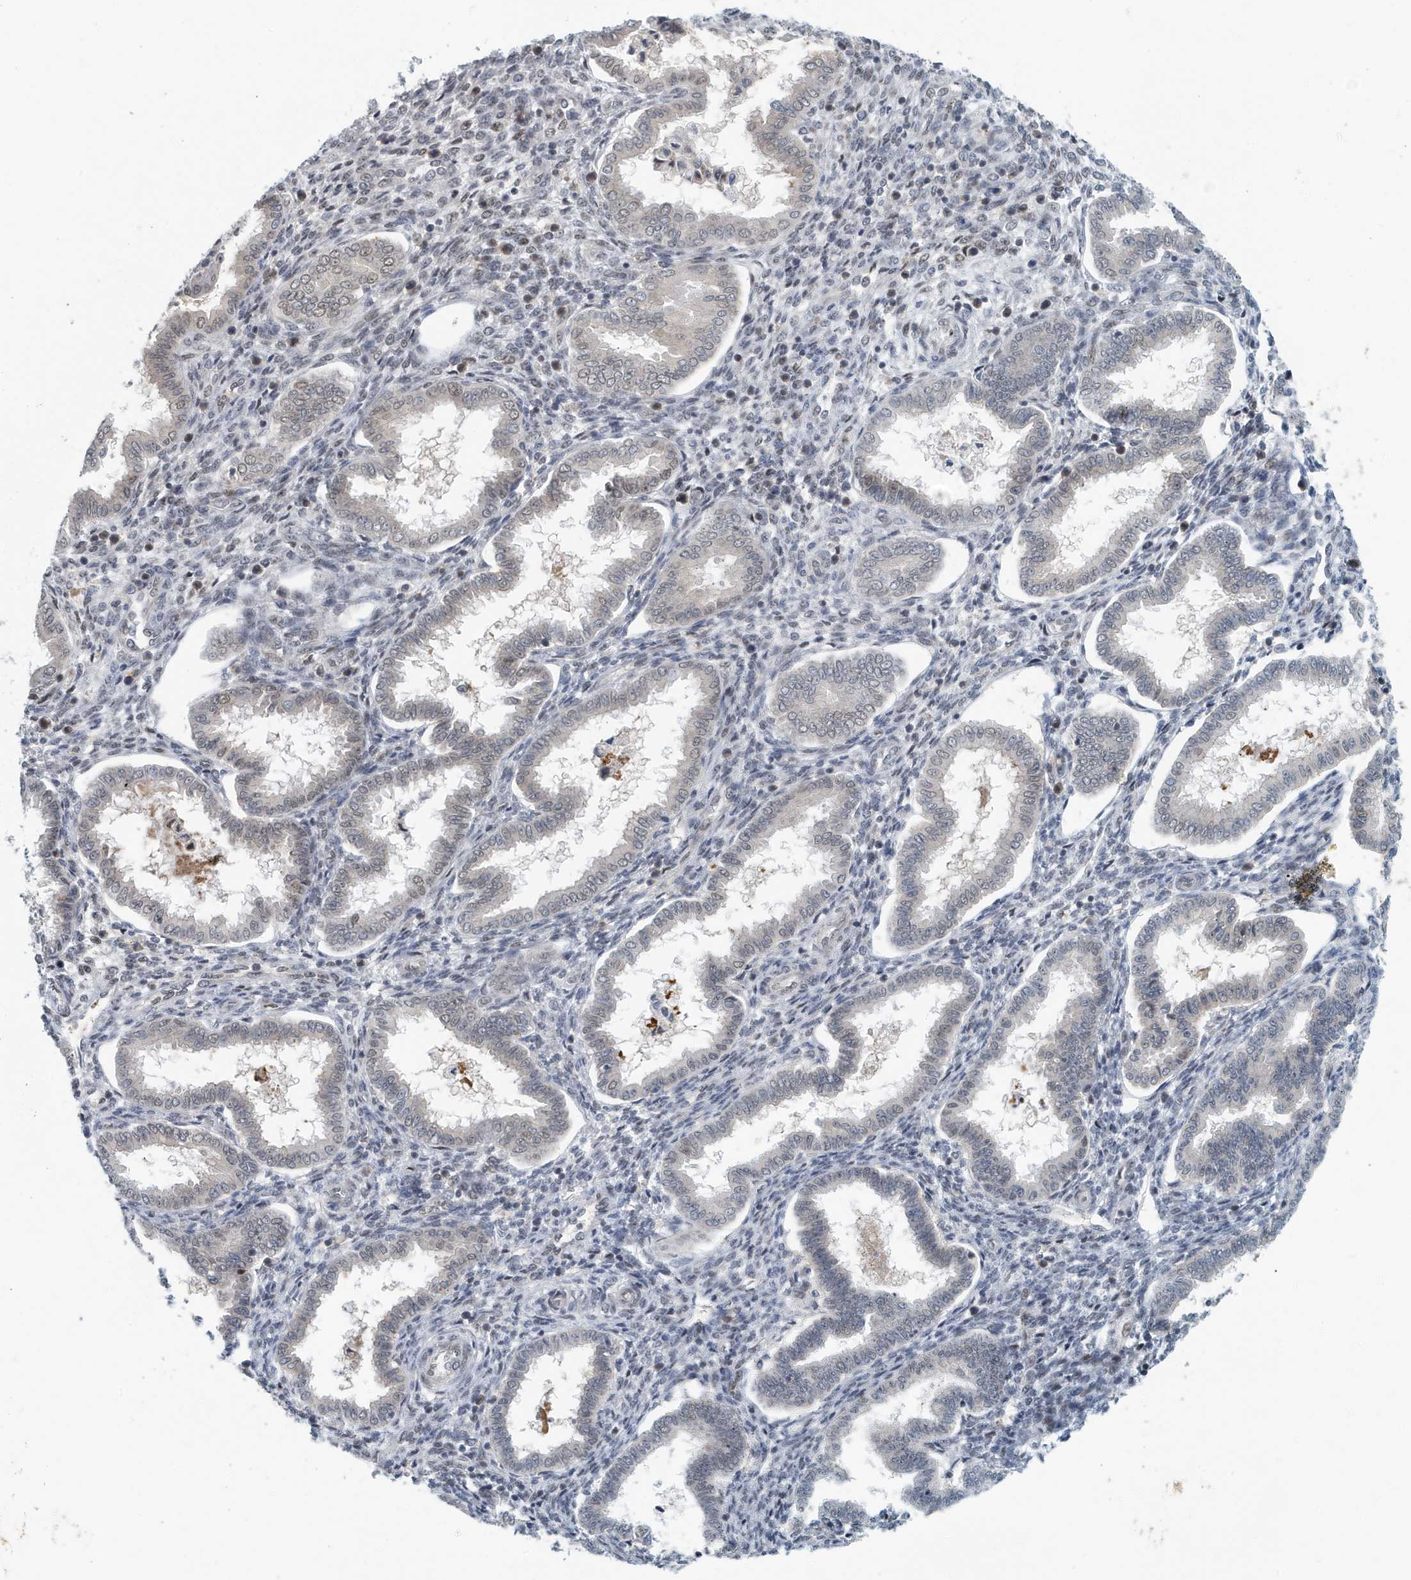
{"staining": {"intensity": "weak", "quantity": "<25%", "location": "nuclear"}, "tissue": "endometrium", "cell_type": "Cells in endometrial stroma", "image_type": "normal", "snomed": [{"axis": "morphology", "description": "Normal tissue, NOS"}, {"axis": "topography", "description": "Endometrium"}], "caption": "The photomicrograph displays no significant expression in cells in endometrial stroma of endometrium.", "gene": "KIF15", "patient": {"sex": "female", "age": 24}}